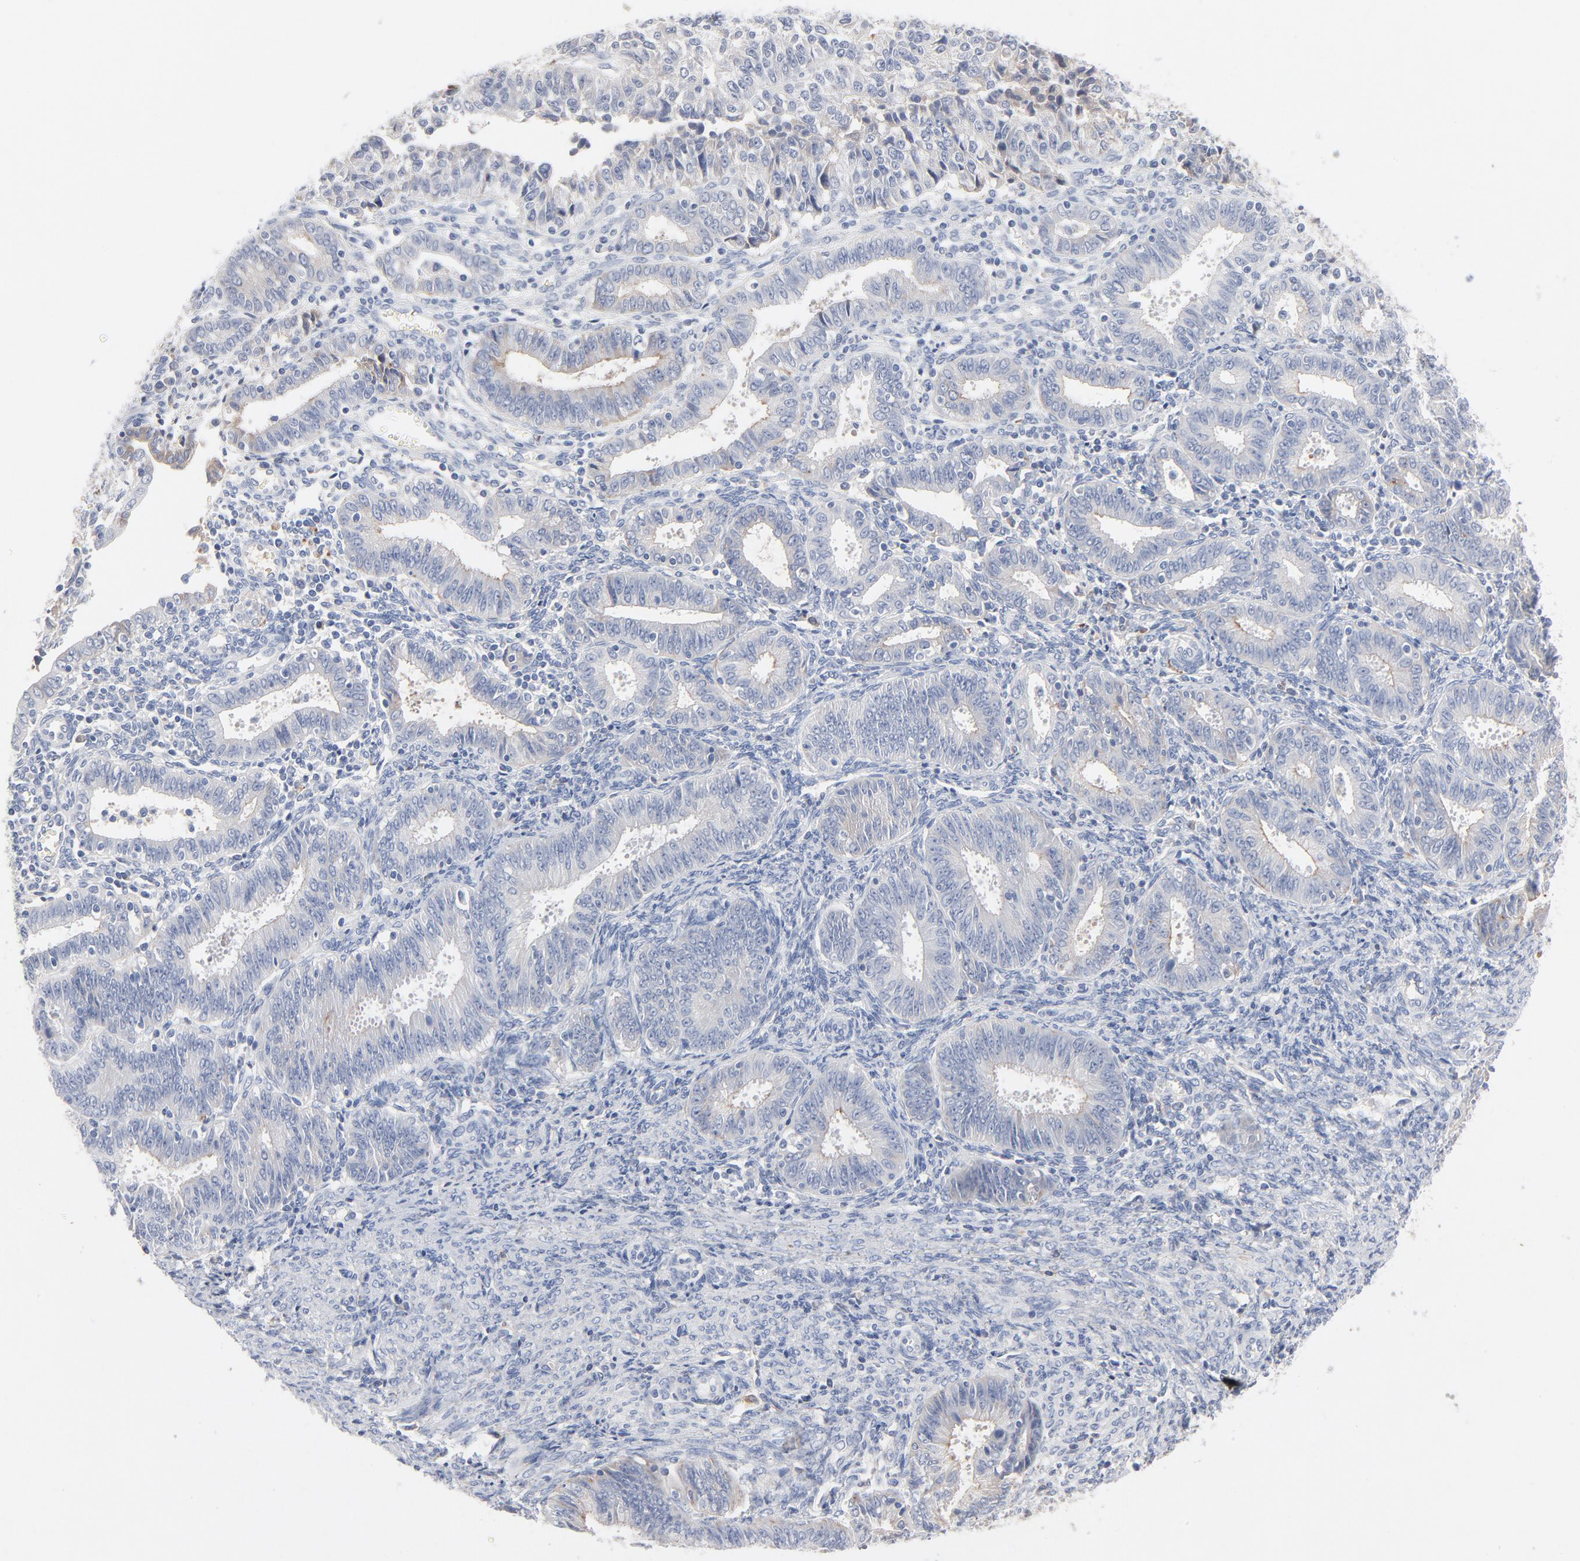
{"staining": {"intensity": "negative", "quantity": "none", "location": "none"}, "tissue": "endometrial cancer", "cell_type": "Tumor cells", "image_type": "cancer", "snomed": [{"axis": "morphology", "description": "Adenocarcinoma, NOS"}, {"axis": "topography", "description": "Endometrium"}], "caption": "Immunohistochemistry image of human endometrial adenocarcinoma stained for a protein (brown), which shows no expression in tumor cells.", "gene": "SERPINA4", "patient": {"sex": "female", "age": 42}}